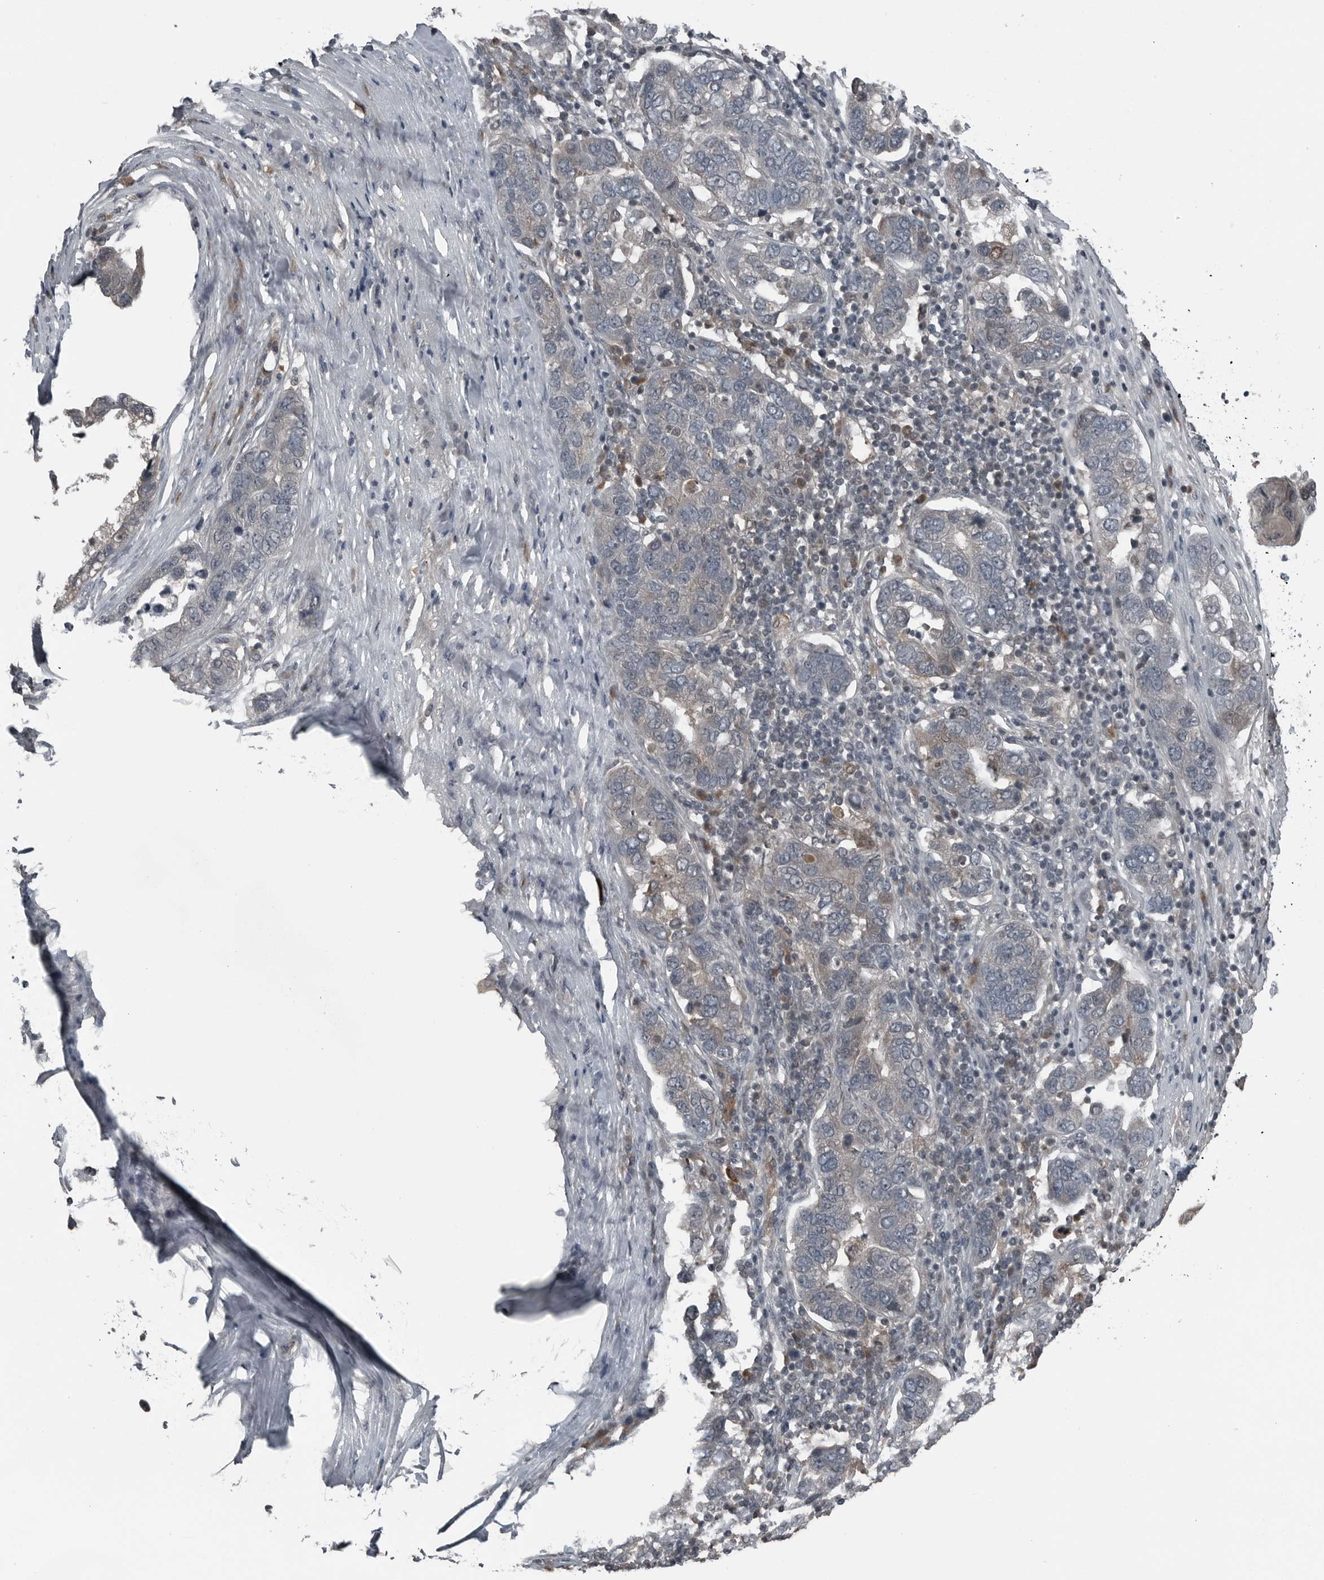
{"staining": {"intensity": "negative", "quantity": "none", "location": "none"}, "tissue": "pancreatic cancer", "cell_type": "Tumor cells", "image_type": "cancer", "snomed": [{"axis": "morphology", "description": "Adenocarcinoma, NOS"}, {"axis": "topography", "description": "Pancreas"}], "caption": "Immunohistochemistry (IHC) micrograph of pancreatic adenocarcinoma stained for a protein (brown), which exhibits no staining in tumor cells.", "gene": "GAK", "patient": {"sex": "female", "age": 61}}